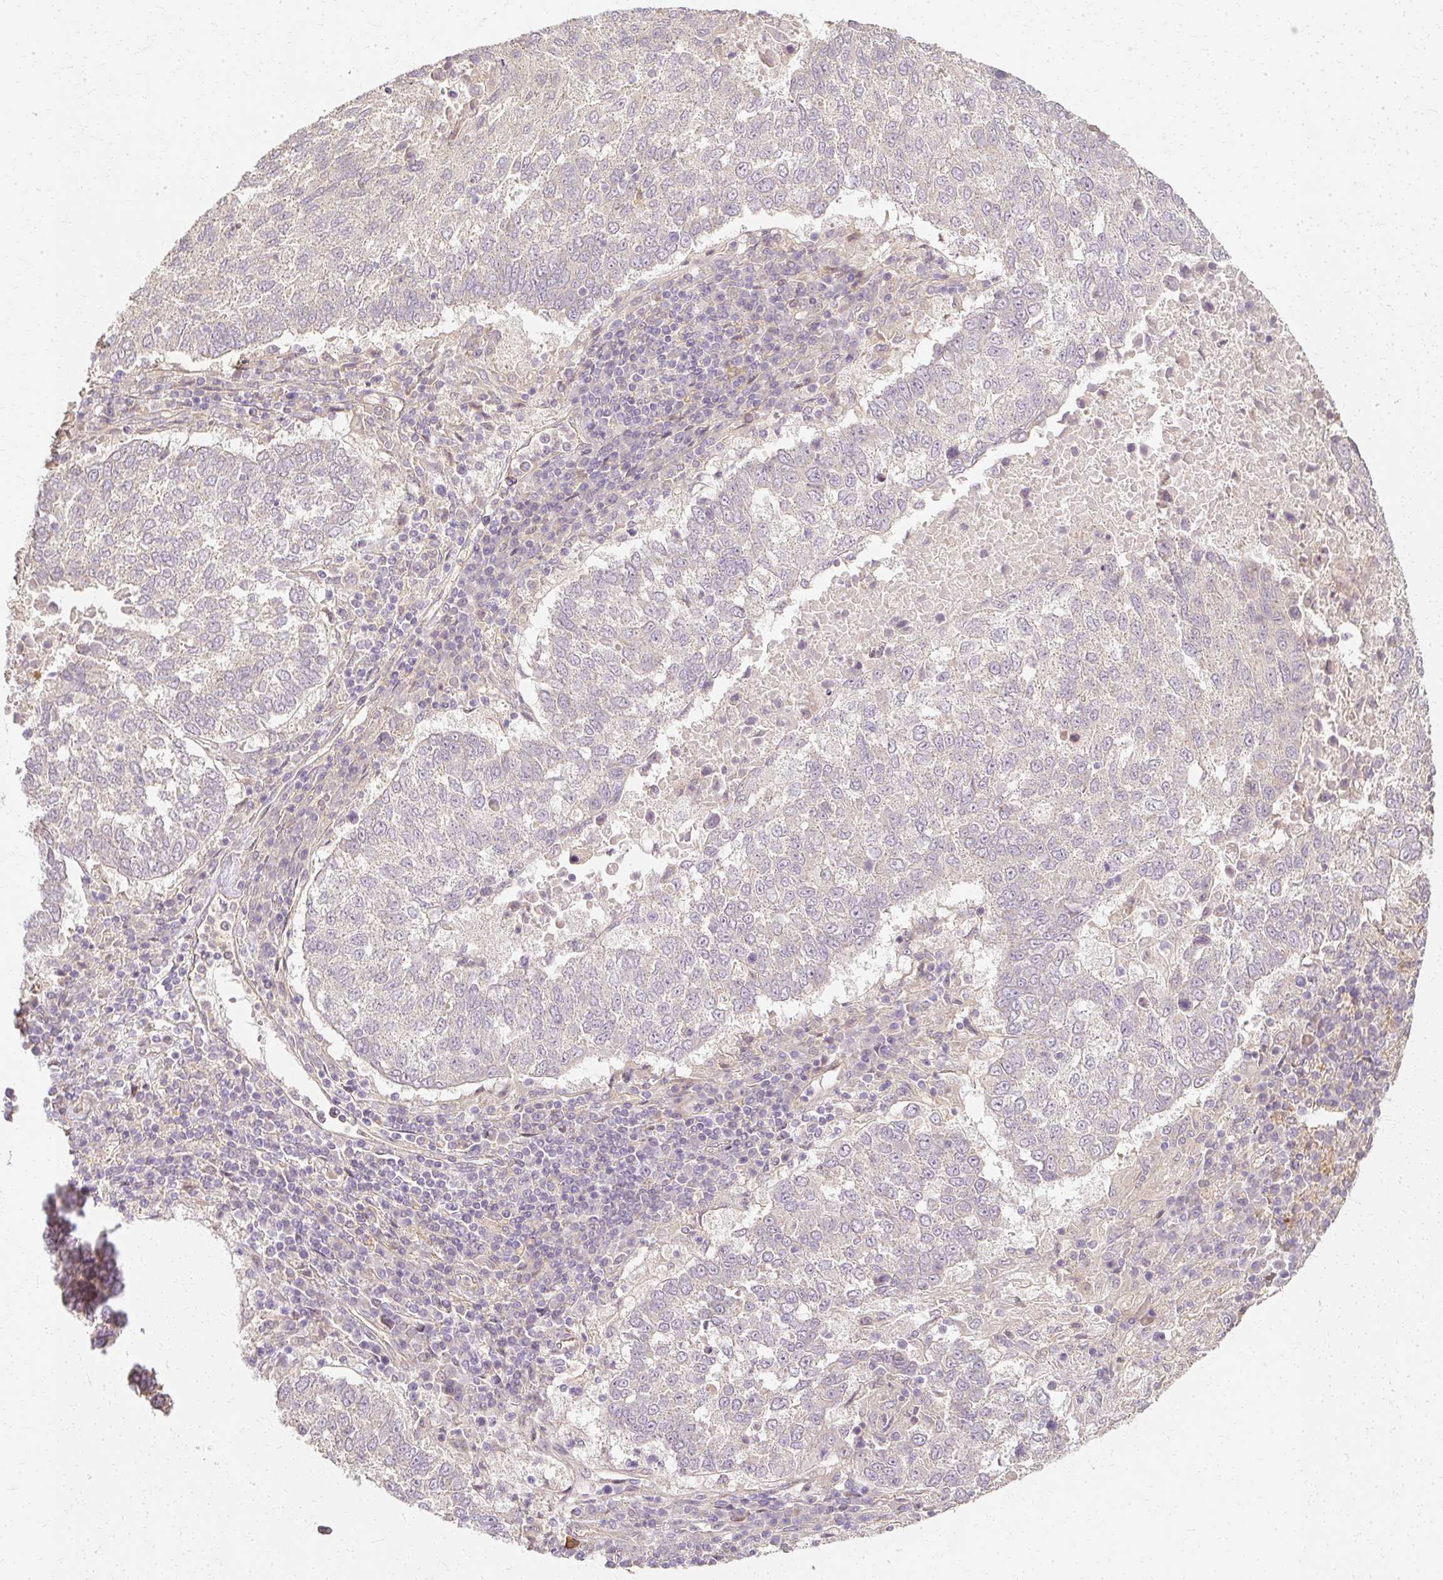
{"staining": {"intensity": "negative", "quantity": "none", "location": "none"}, "tissue": "lung cancer", "cell_type": "Tumor cells", "image_type": "cancer", "snomed": [{"axis": "morphology", "description": "Squamous cell carcinoma, NOS"}, {"axis": "topography", "description": "Lung"}], "caption": "Tumor cells are negative for brown protein staining in squamous cell carcinoma (lung).", "gene": "GNAQ", "patient": {"sex": "male", "age": 73}}